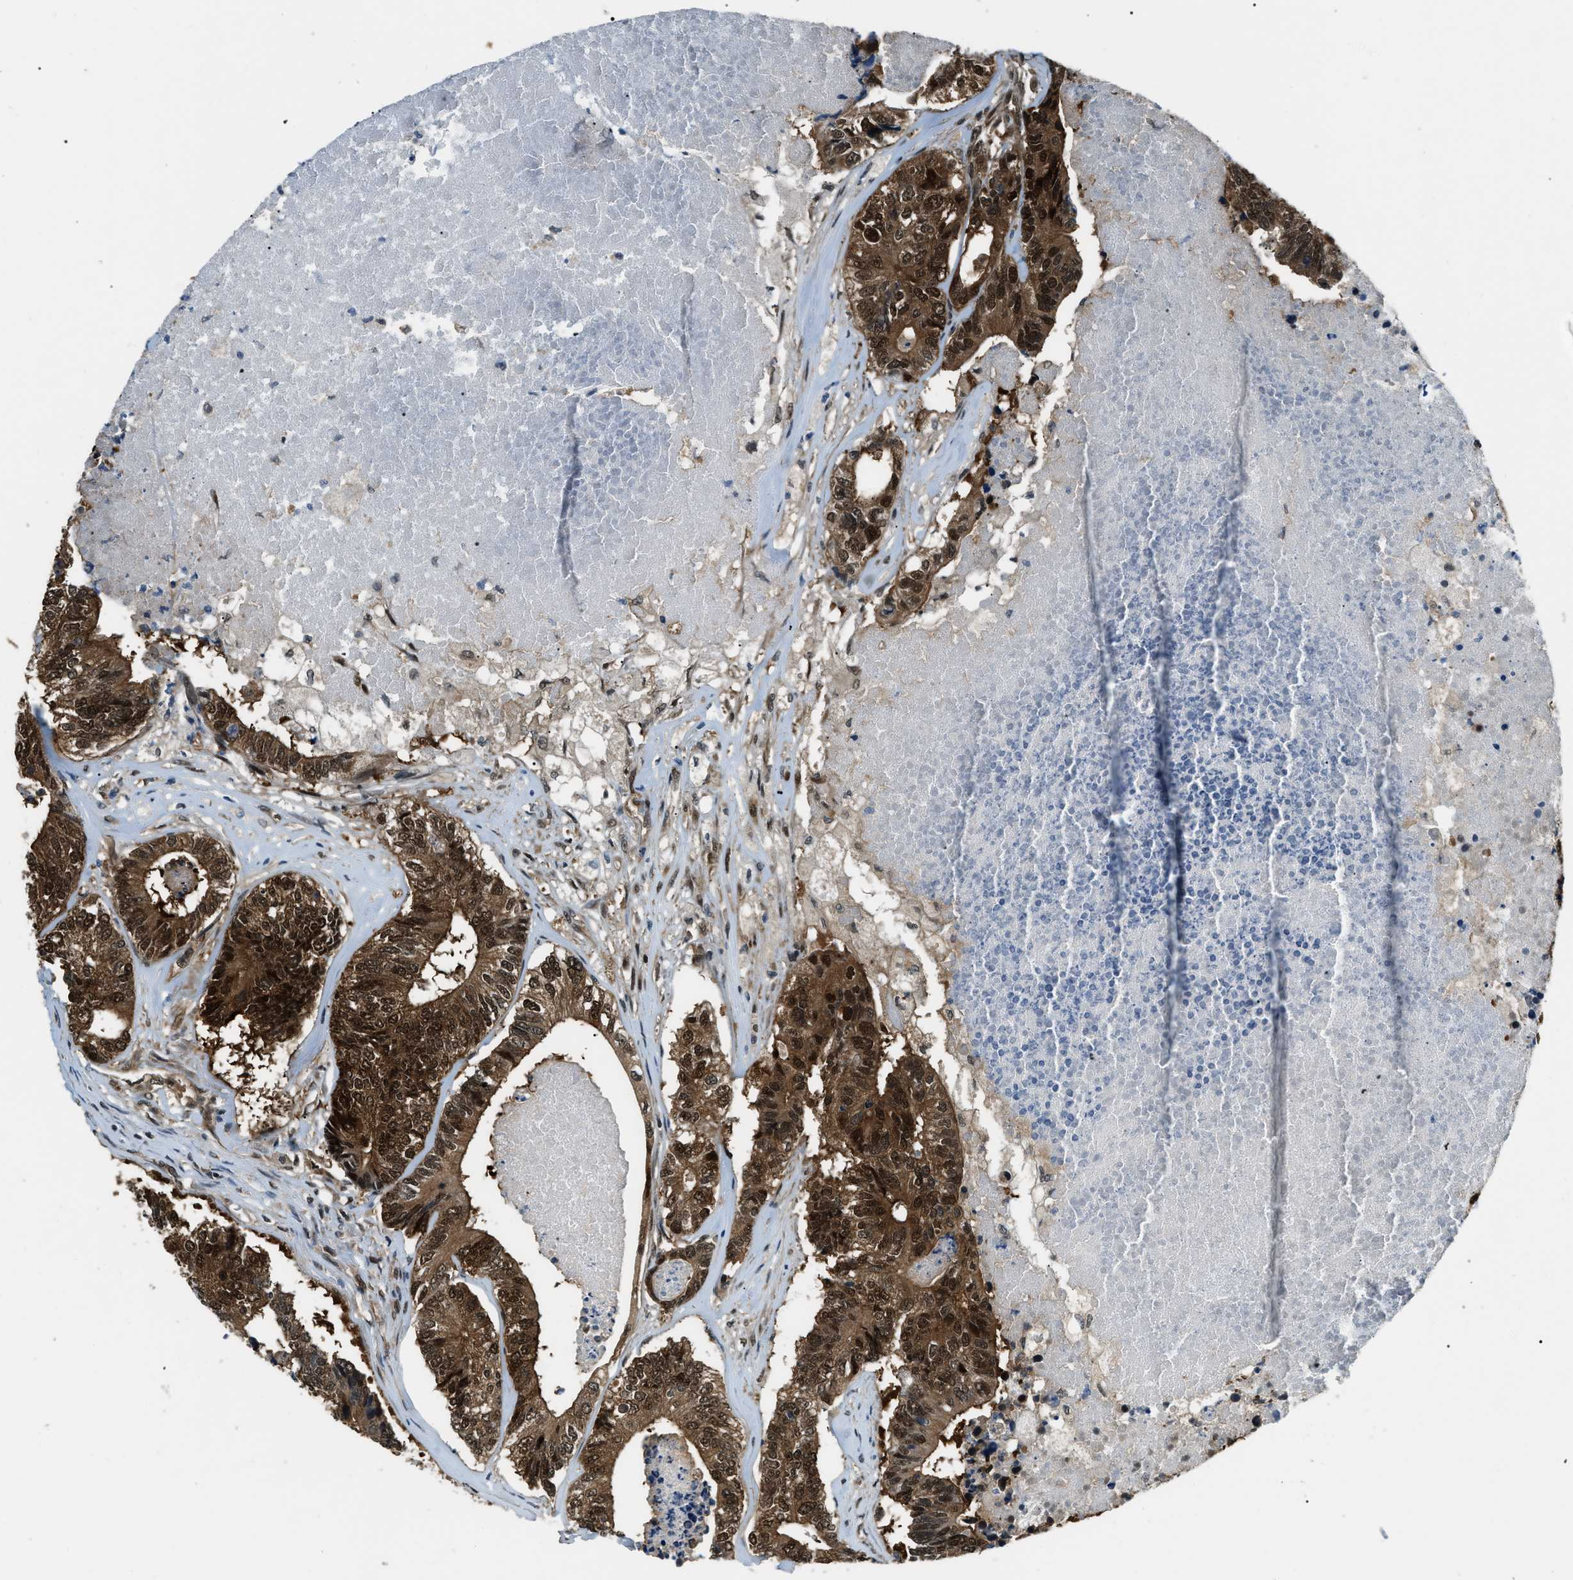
{"staining": {"intensity": "strong", "quantity": ">75%", "location": "cytoplasmic/membranous,nuclear"}, "tissue": "colorectal cancer", "cell_type": "Tumor cells", "image_type": "cancer", "snomed": [{"axis": "morphology", "description": "Adenocarcinoma, NOS"}, {"axis": "topography", "description": "Colon"}], "caption": "This histopathology image reveals IHC staining of human colorectal cancer, with high strong cytoplasmic/membranous and nuclear staining in approximately >75% of tumor cells.", "gene": "NUDCD3", "patient": {"sex": "female", "age": 67}}